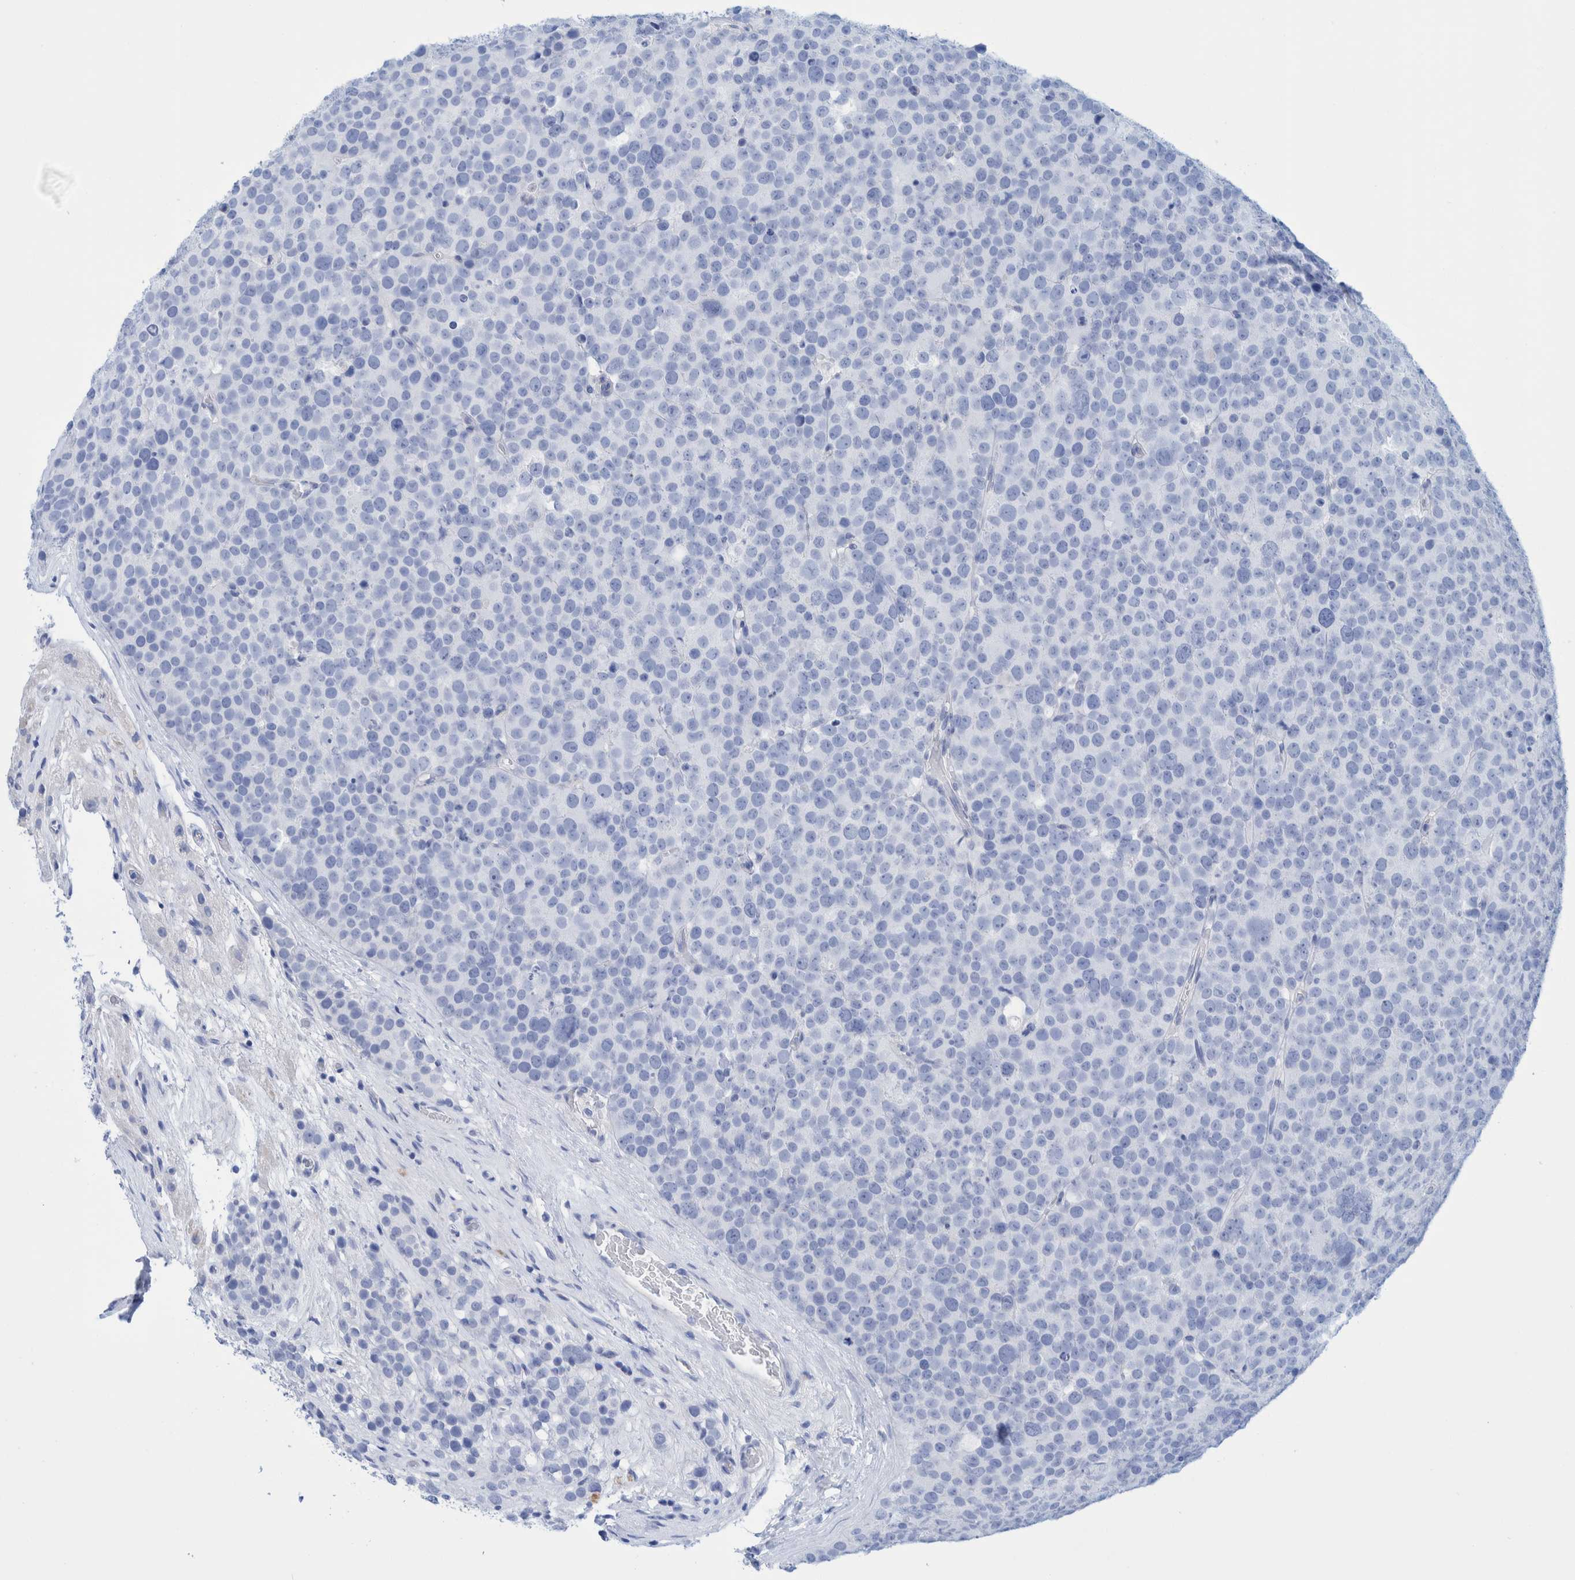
{"staining": {"intensity": "negative", "quantity": "none", "location": "none"}, "tissue": "testis cancer", "cell_type": "Tumor cells", "image_type": "cancer", "snomed": [{"axis": "morphology", "description": "Seminoma, NOS"}, {"axis": "topography", "description": "Testis"}], "caption": "High magnification brightfield microscopy of testis cancer stained with DAB (3,3'-diaminobenzidine) (brown) and counterstained with hematoxylin (blue): tumor cells show no significant staining.", "gene": "PERP", "patient": {"sex": "male", "age": 71}}